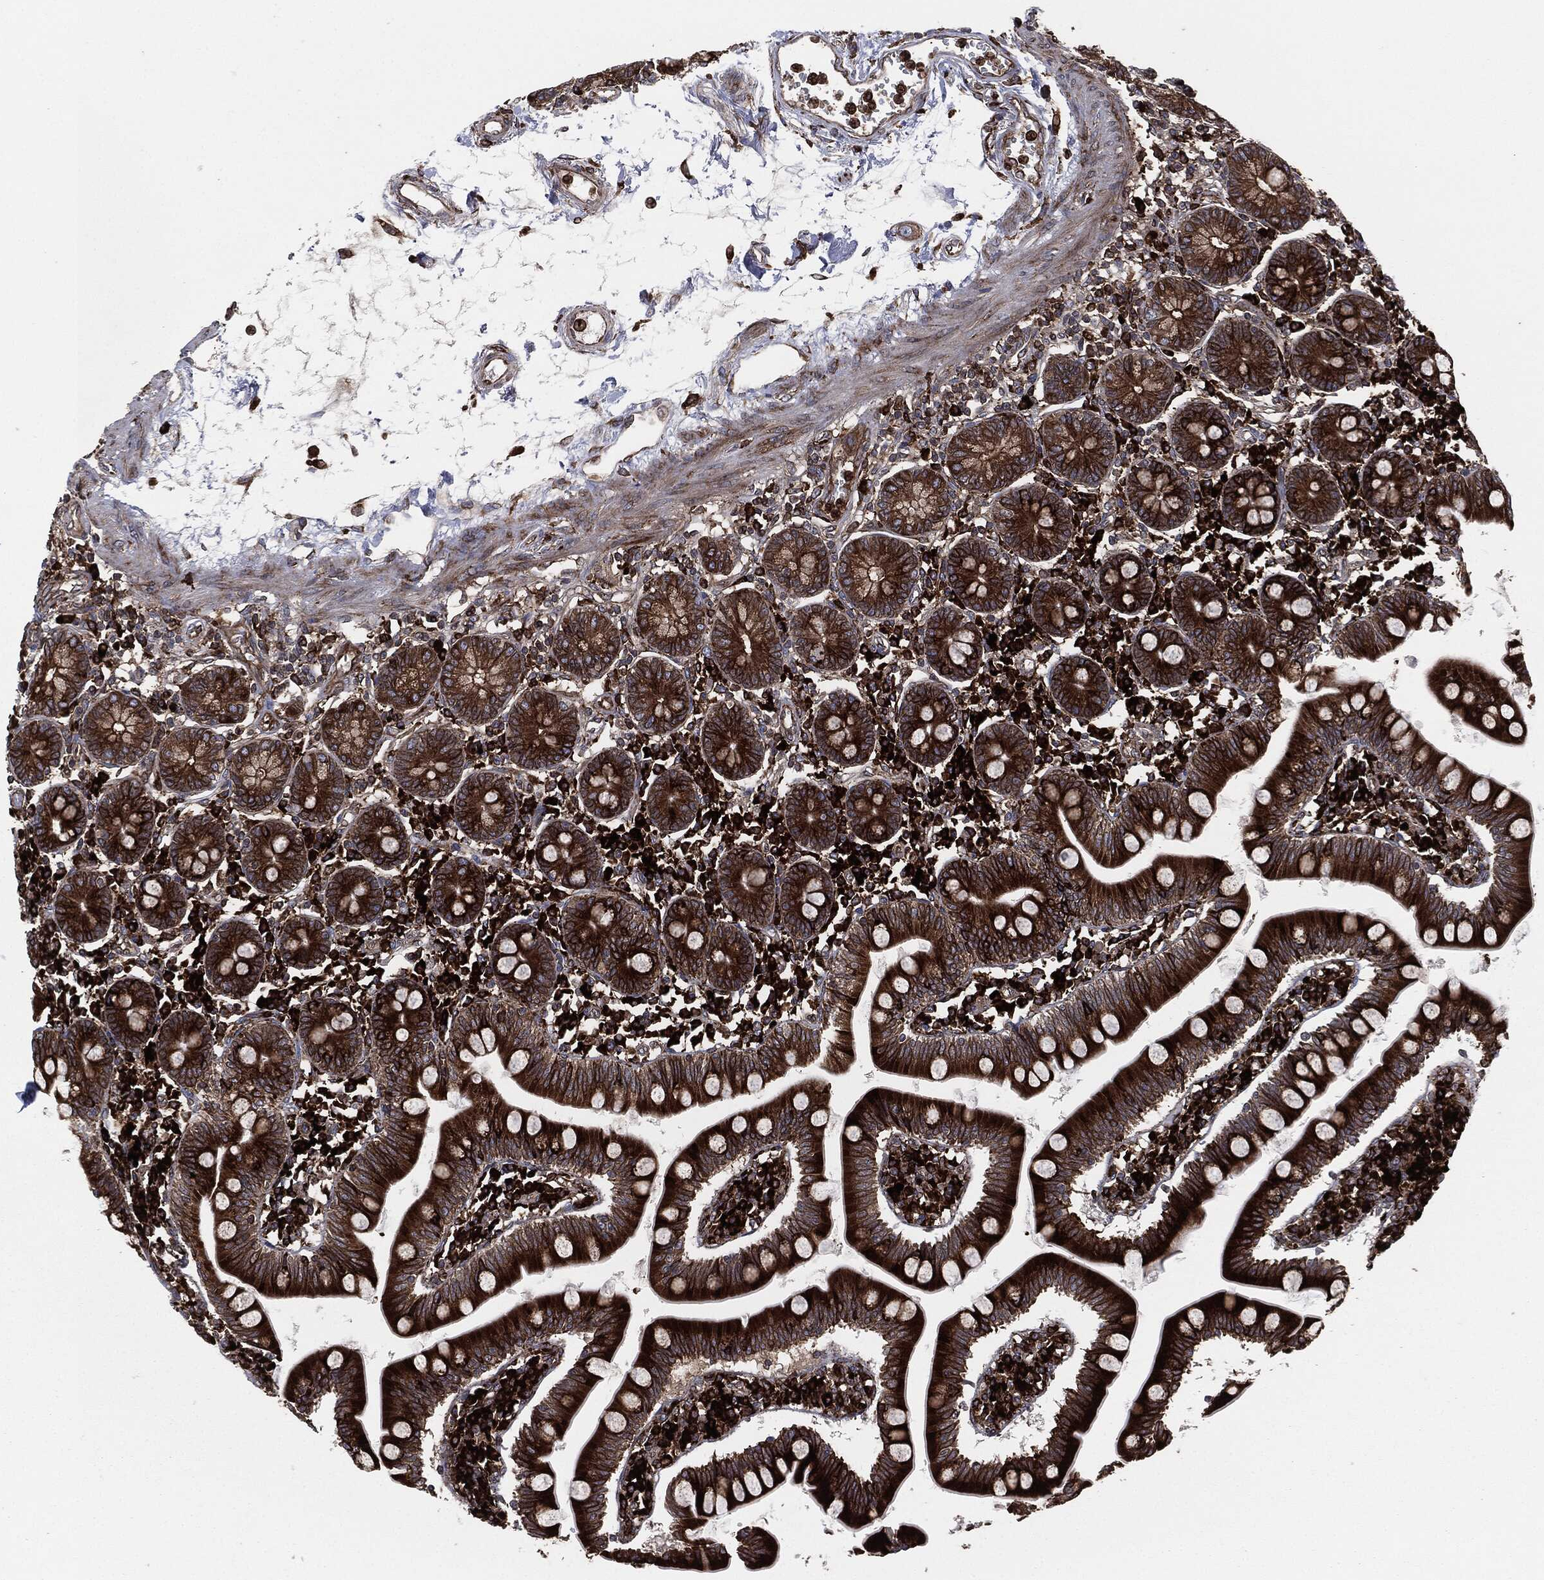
{"staining": {"intensity": "strong", "quantity": ">75%", "location": "cytoplasmic/membranous"}, "tissue": "small intestine", "cell_type": "Glandular cells", "image_type": "normal", "snomed": [{"axis": "morphology", "description": "Normal tissue, NOS"}, {"axis": "topography", "description": "Small intestine"}], "caption": "Glandular cells show strong cytoplasmic/membranous positivity in approximately >75% of cells in unremarkable small intestine.", "gene": "CALR", "patient": {"sex": "male", "age": 88}}